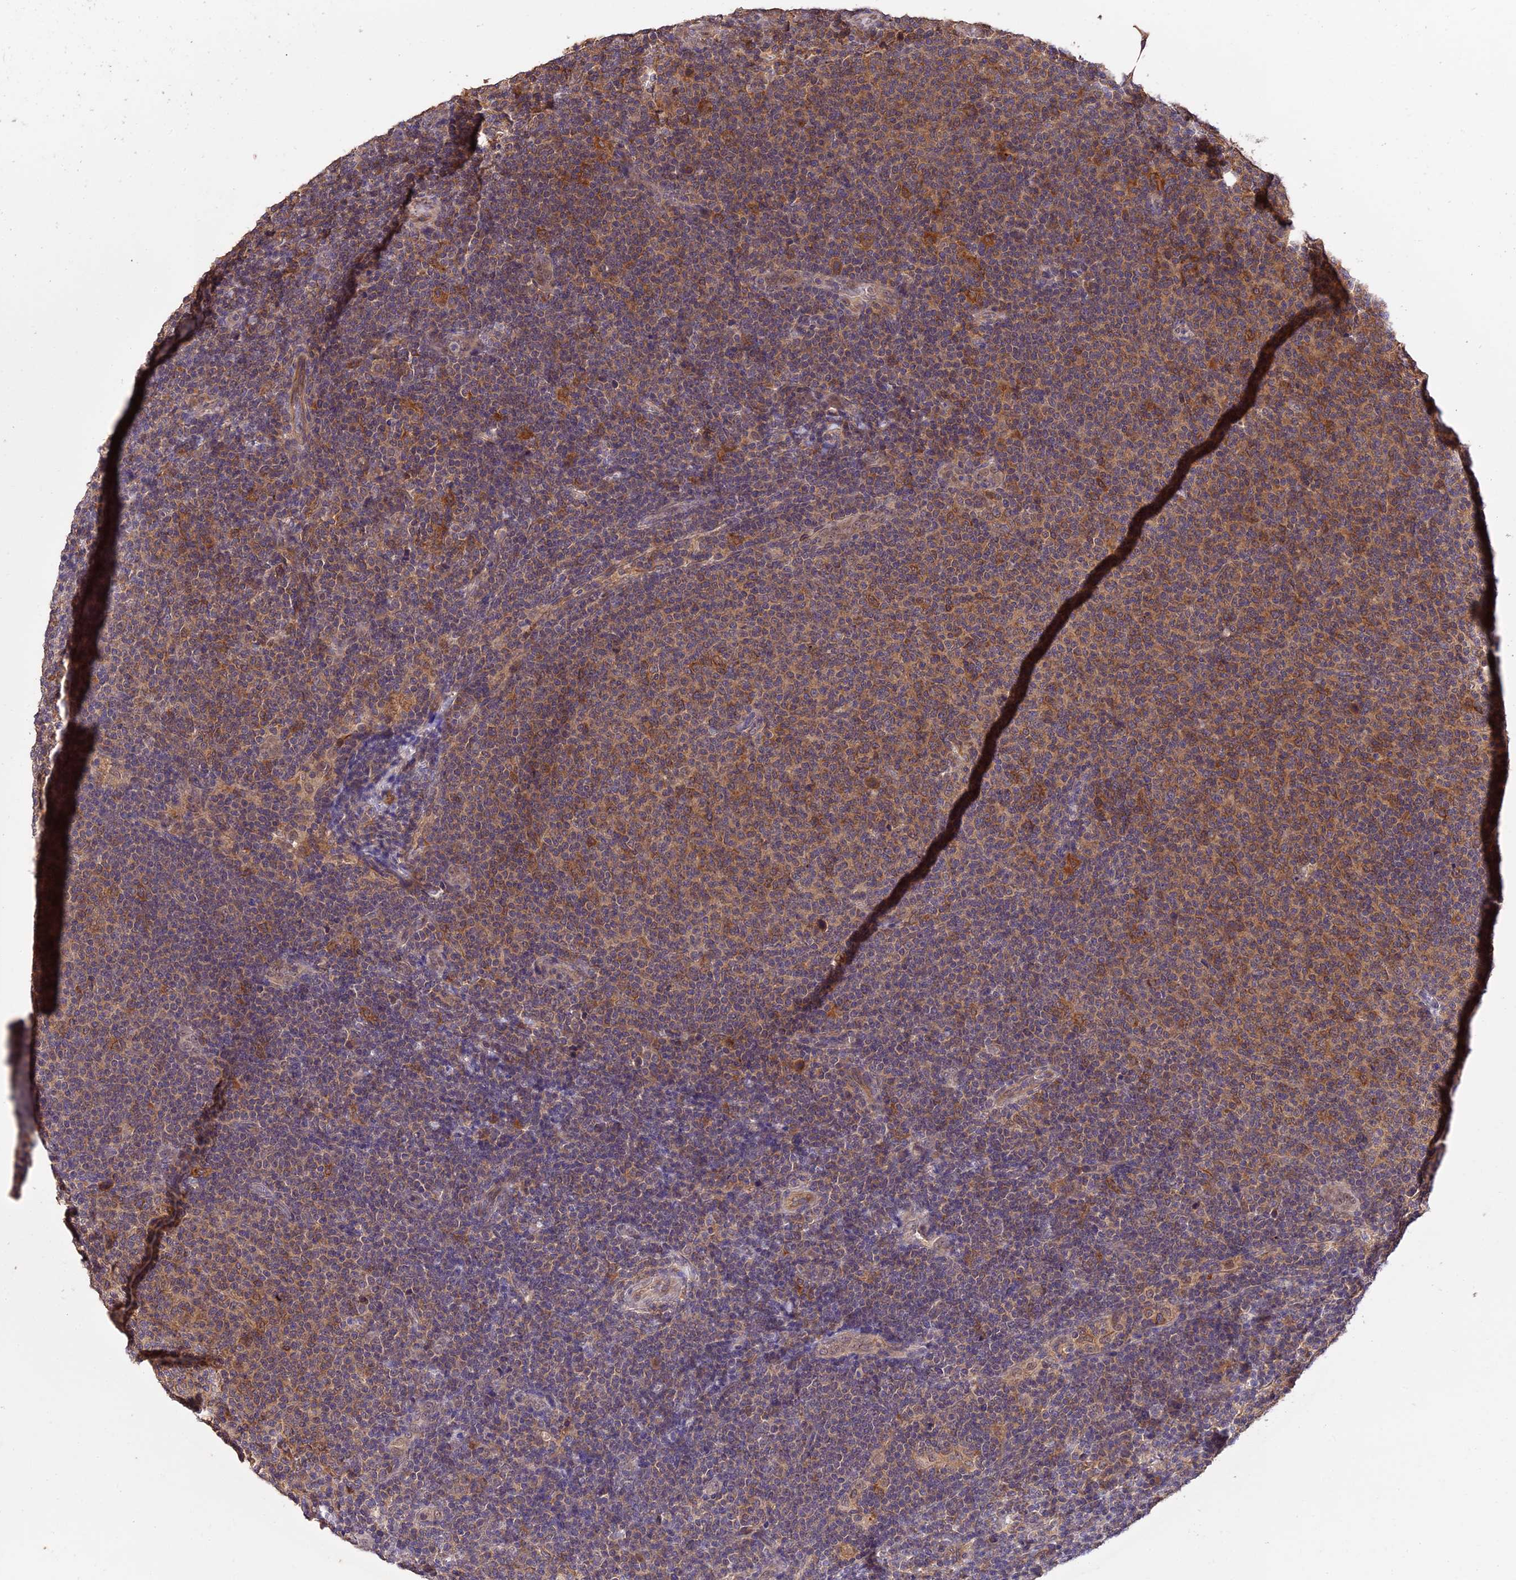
{"staining": {"intensity": "moderate", "quantity": "25%-75%", "location": "cytoplasmic/membranous"}, "tissue": "lymphoma", "cell_type": "Tumor cells", "image_type": "cancer", "snomed": [{"axis": "morphology", "description": "Malignant lymphoma, non-Hodgkin's type, Low grade"}, {"axis": "topography", "description": "Lymph node"}], "caption": "About 25%-75% of tumor cells in human low-grade malignant lymphoma, non-Hodgkin's type reveal moderate cytoplasmic/membranous protein expression as visualized by brown immunohistochemical staining.", "gene": "TRMT1", "patient": {"sex": "male", "age": 66}}